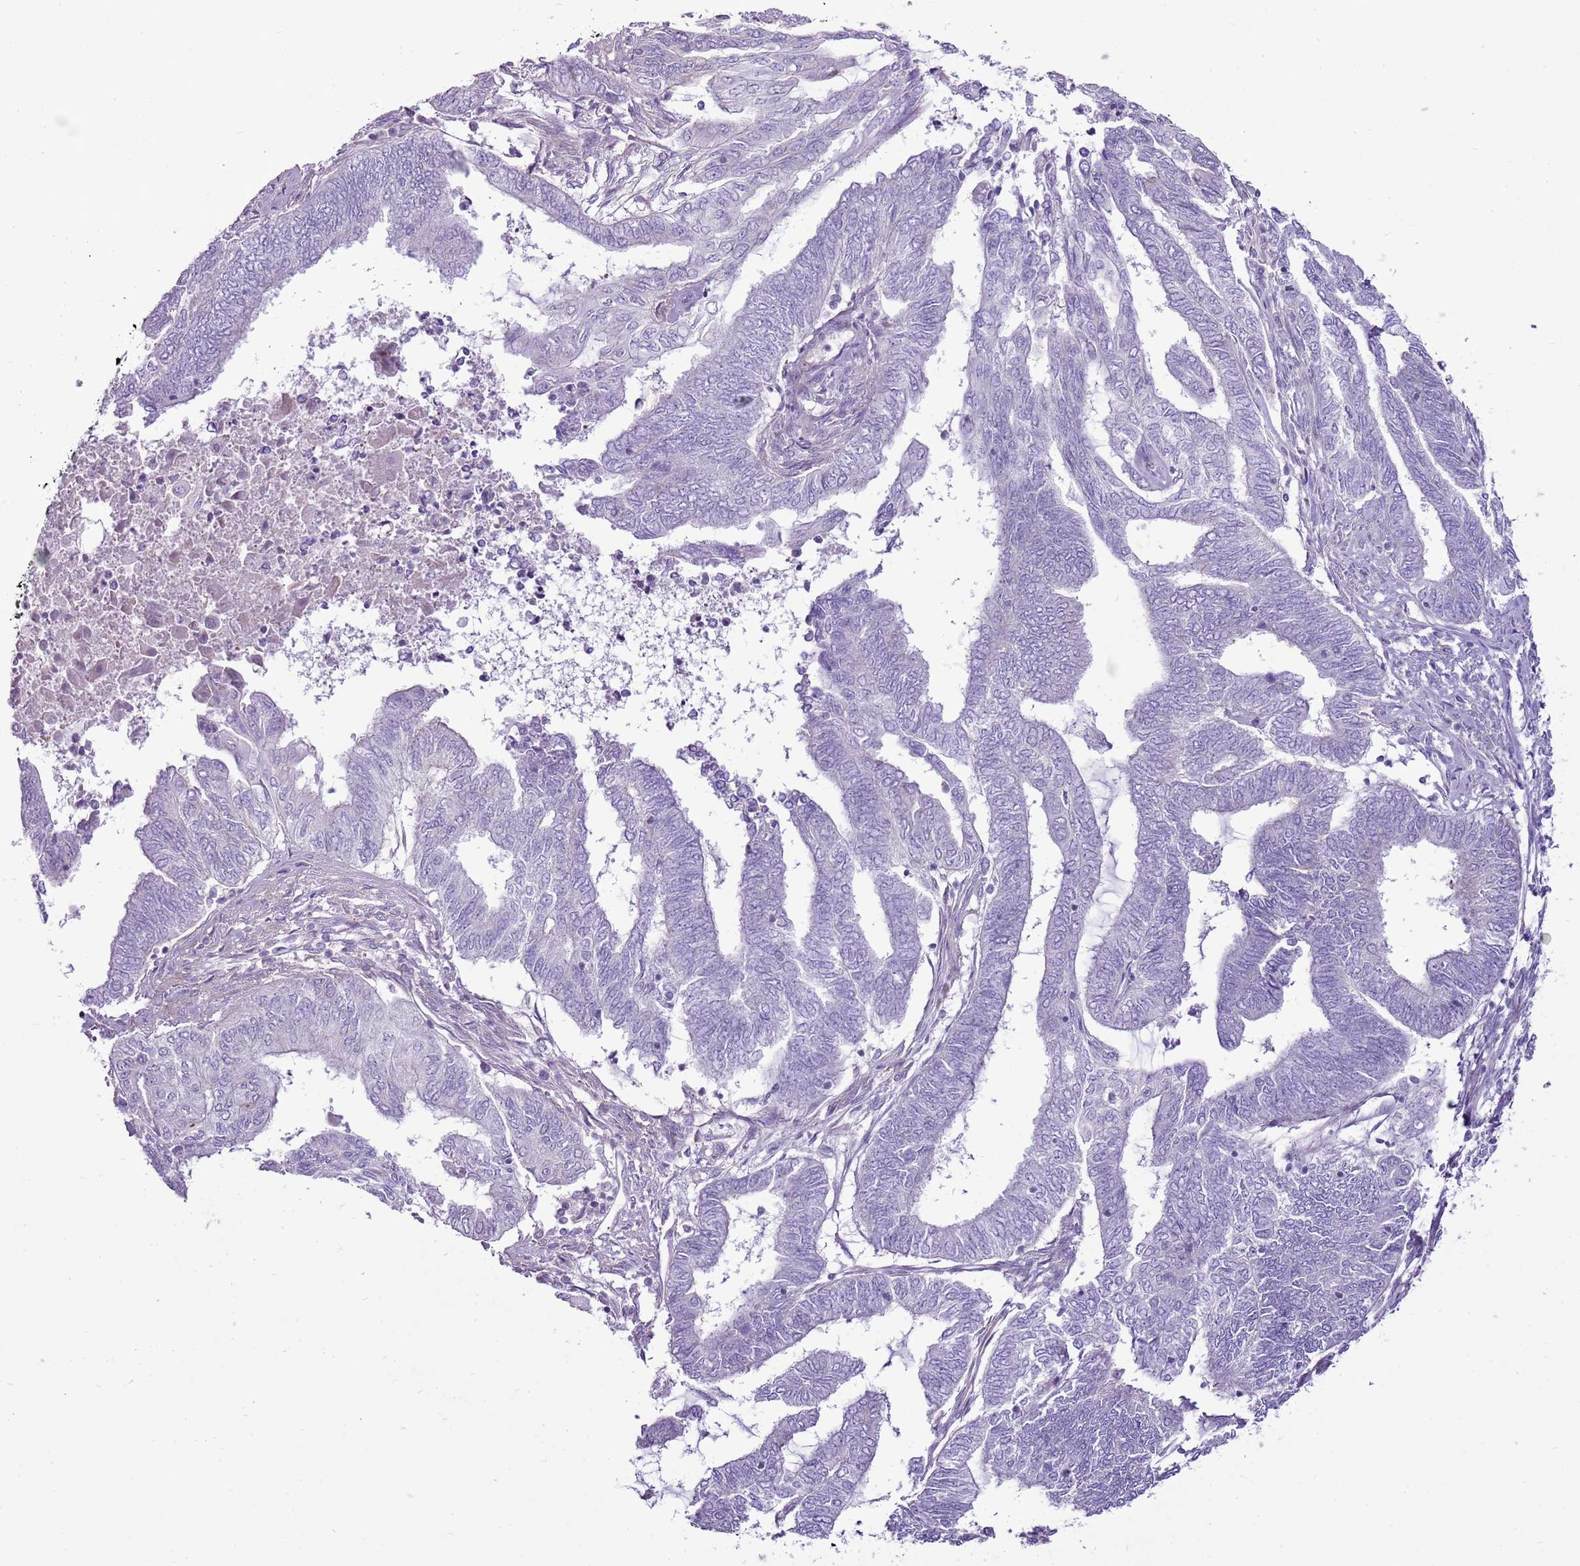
{"staining": {"intensity": "negative", "quantity": "none", "location": "none"}, "tissue": "endometrial cancer", "cell_type": "Tumor cells", "image_type": "cancer", "snomed": [{"axis": "morphology", "description": "Adenocarcinoma, NOS"}, {"axis": "topography", "description": "Uterus"}, {"axis": "topography", "description": "Endometrium"}], "caption": "Human endometrial cancer (adenocarcinoma) stained for a protein using IHC reveals no staining in tumor cells.", "gene": "CHAC2", "patient": {"sex": "female", "age": 70}}